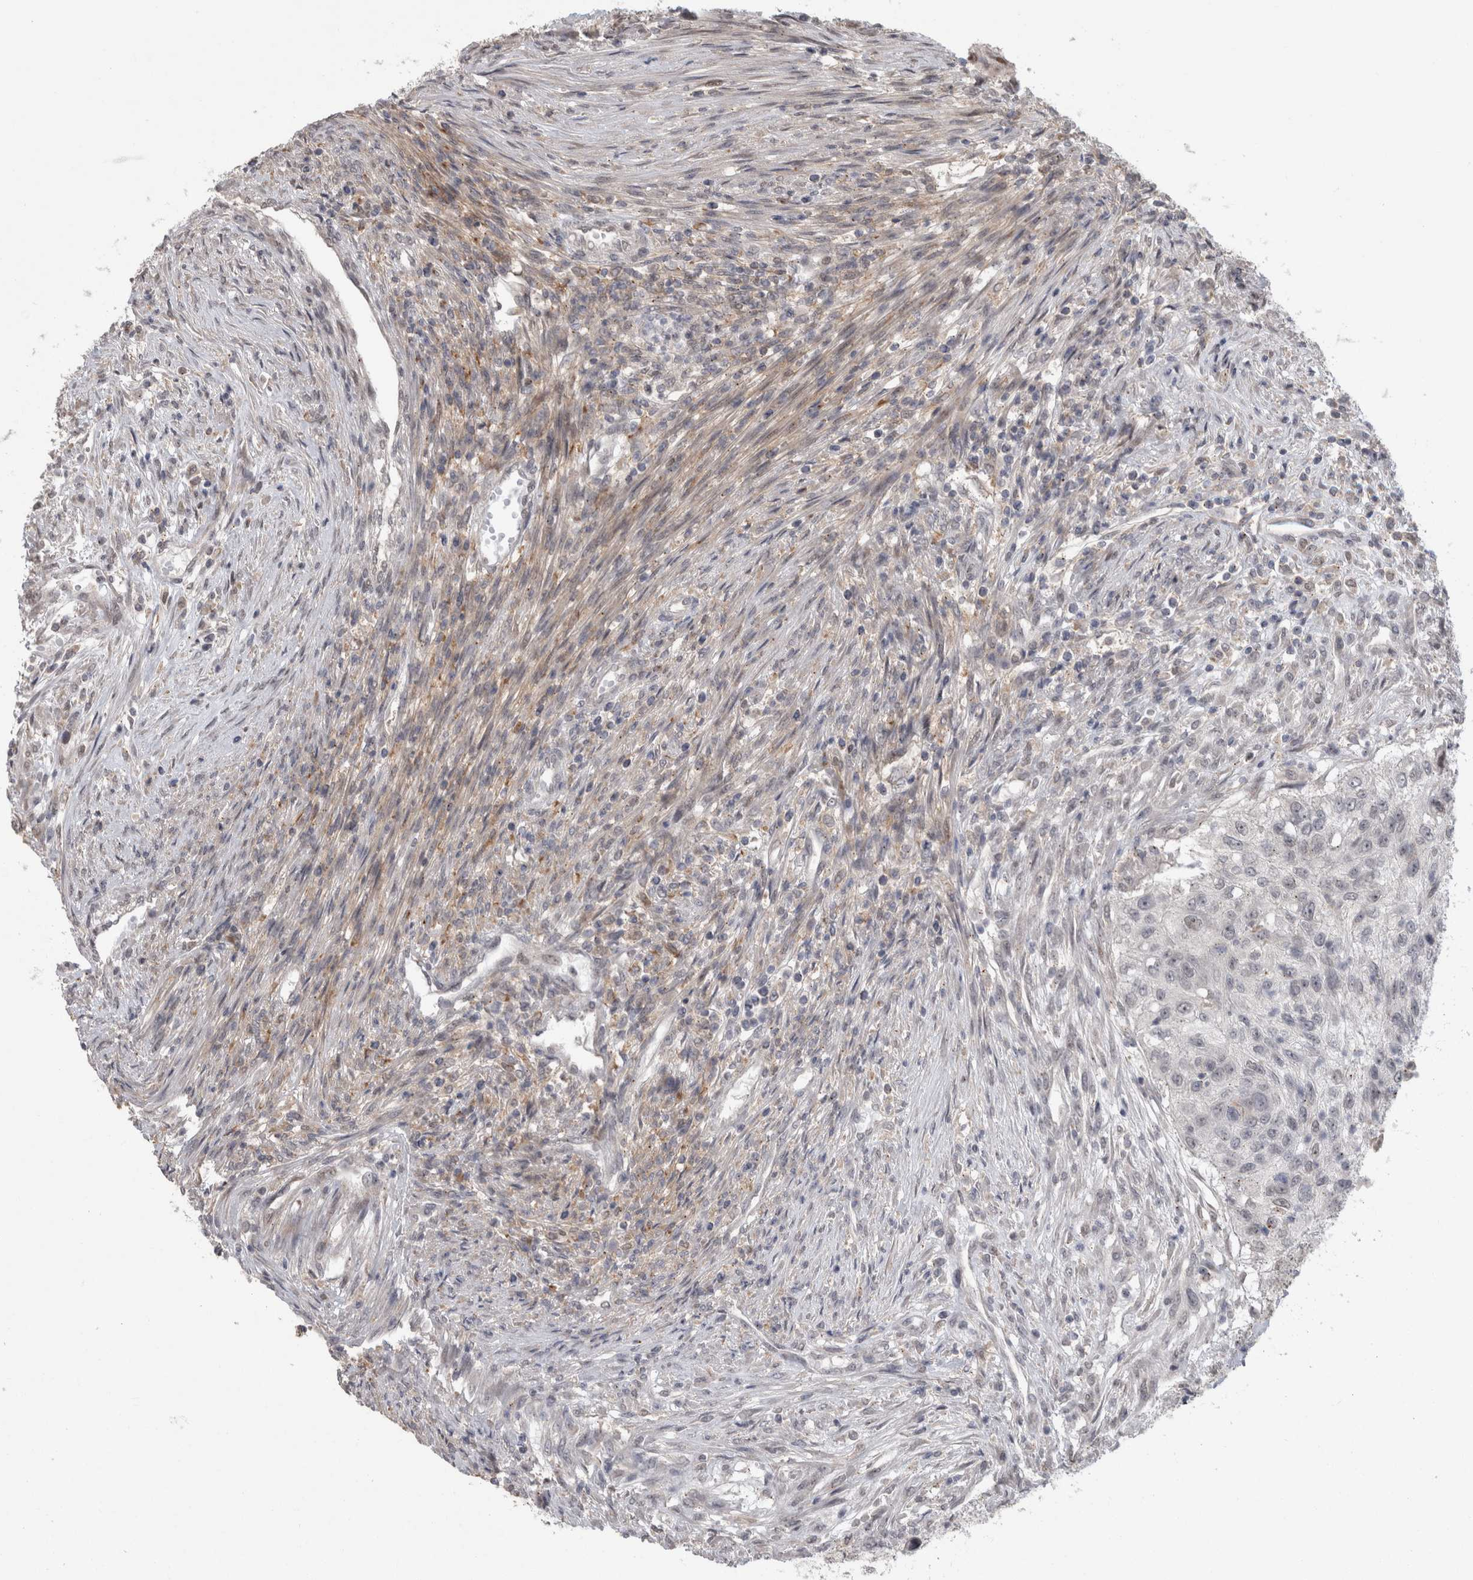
{"staining": {"intensity": "negative", "quantity": "none", "location": "none"}, "tissue": "urothelial cancer", "cell_type": "Tumor cells", "image_type": "cancer", "snomed": [{"axis": "morphology", "description": "Urothelial carcinoma, High grade"}, {"axis": "topography", "description": "Urinary bladder"}], "caption": "Photomicrograph shows no significant protein expression in tumor cells of urothelial cancer.", "gene": "MTBP", "patient": {"sex": "female", "age": 60}}